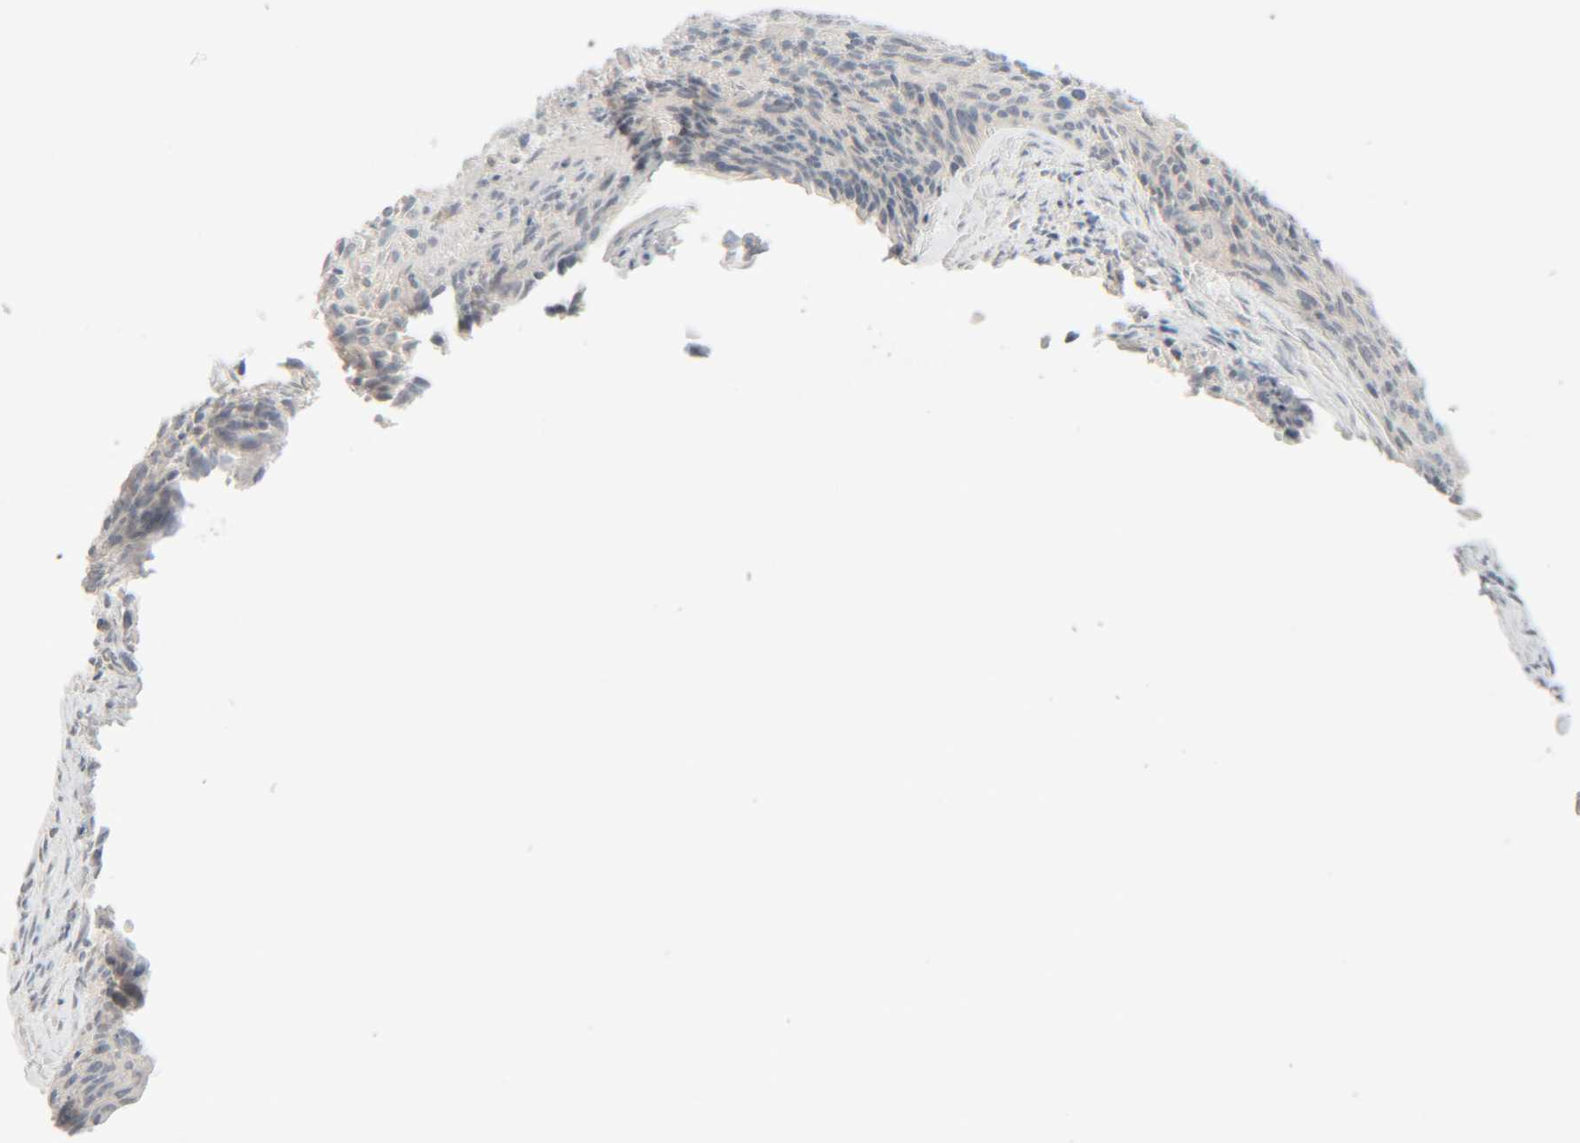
{"staining": {"intensity": "negative", "quantity": "none", "location": "none"}, "tissue": "cervical cancer", "cell_type": "Tumor cells", "image_type": "cancer", "snomed": [{"axis": "morphology", "description": "Squamous cell carcinoma, NOS"}, {"axis": "topography", "description": "Cervix"}], "caption": "A micrograph of human cervical squamous cell carcinoma is negative for staining in tumor cells.", "gene": "CHKA", "patient": {"sex": "female", "age": 55}}